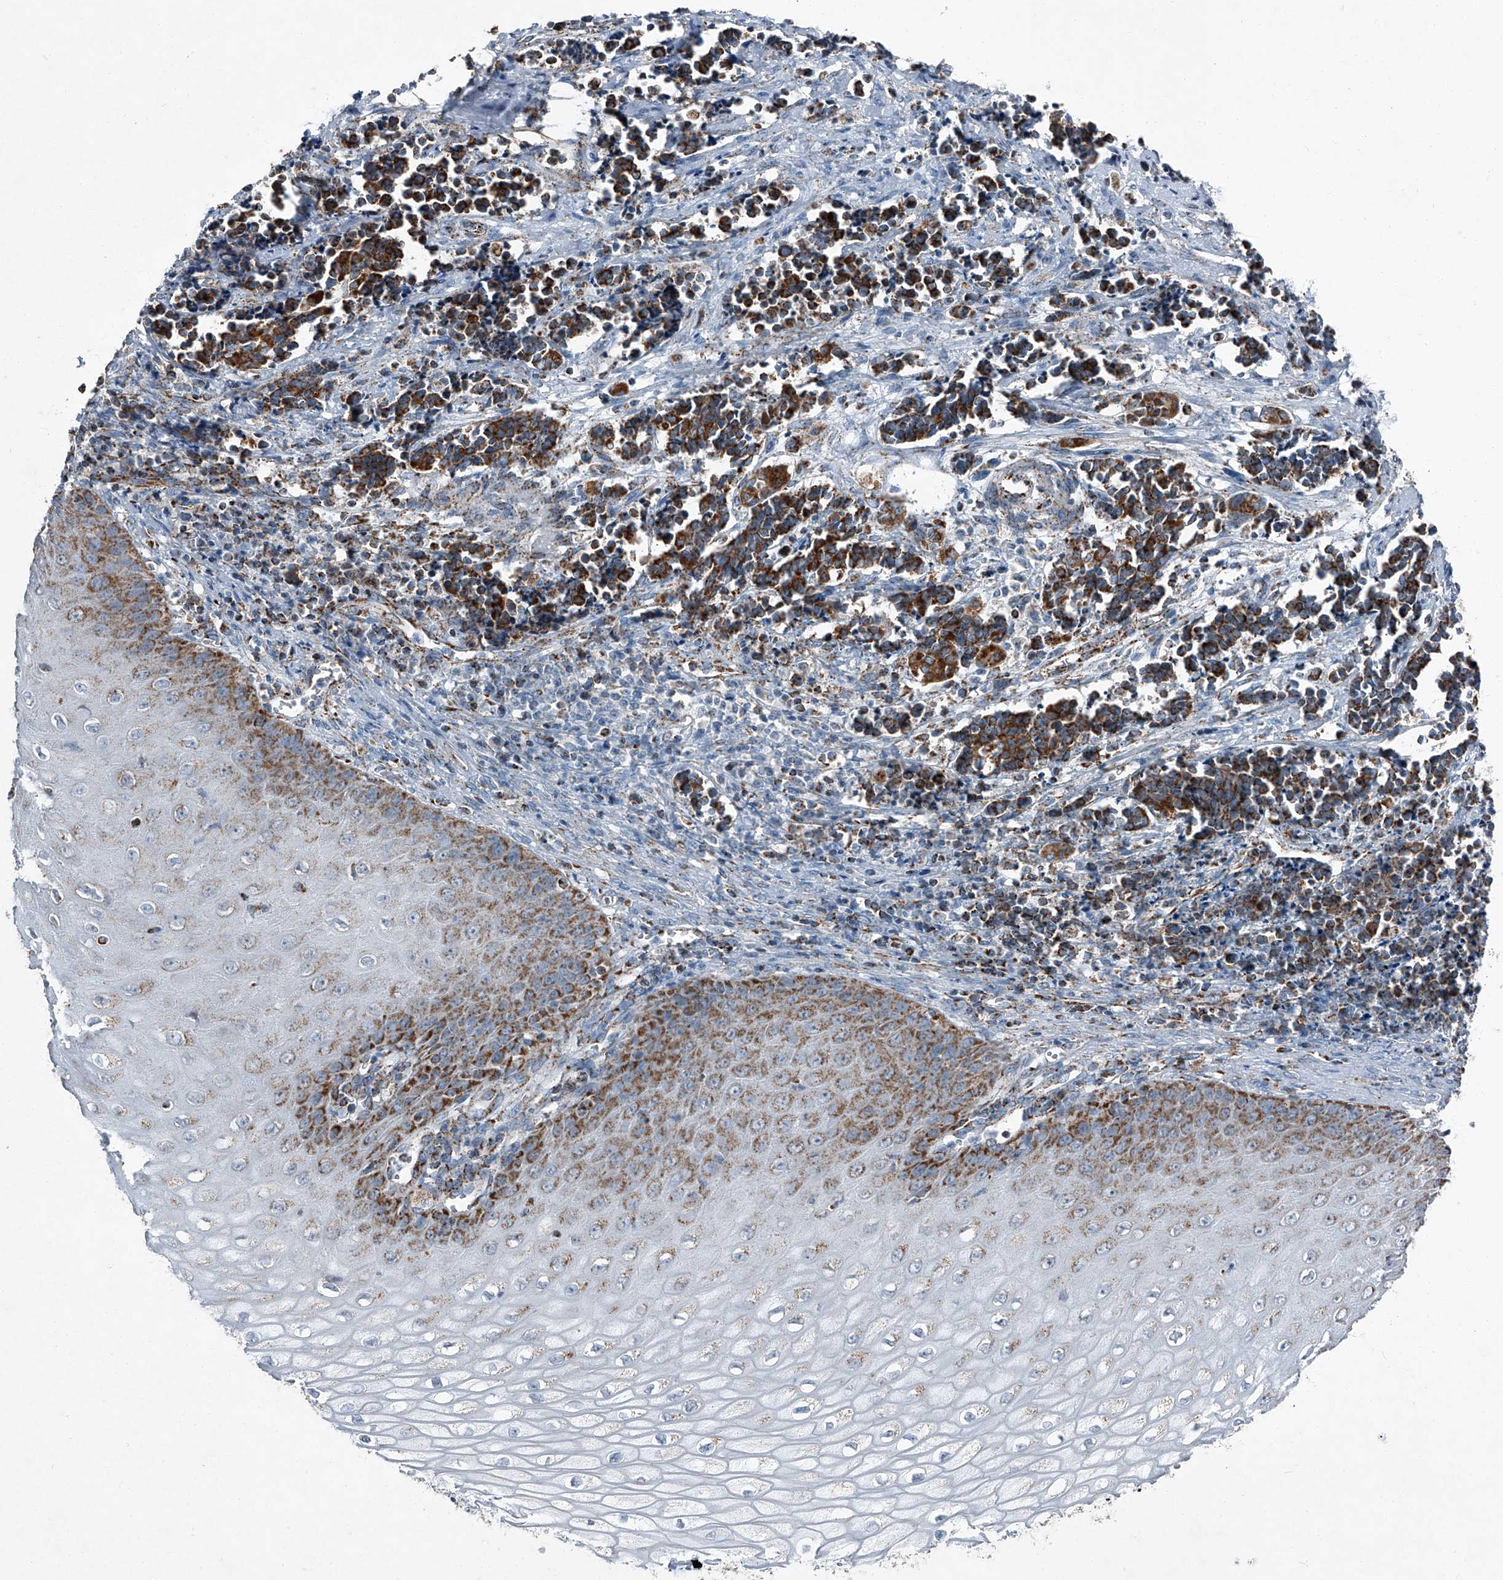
{"staining": {"intensity": "strong", "quantity": ">75%", "location": "cytoplasmic/membranous"}, "tissue": "cervical cancer", "cell_type": "Tumor cells", "image_type": "cancer", "snomed": [{"axis": "morphology", "description": "Normal tissue, NOS"}, {"axis": "morphology", "description": "Squamous cell carcinoma, NOS"}, {"axis": "topography", "description": "Cervix"}], "caption": "Squamous cell carcinoma (cervical) stained with IHC reveals strong cytoplasmic/membranous staining in about >75% of tumor cells.", "gene": "CHRNA7", "patient": {"sex": "female", "age": 35}}